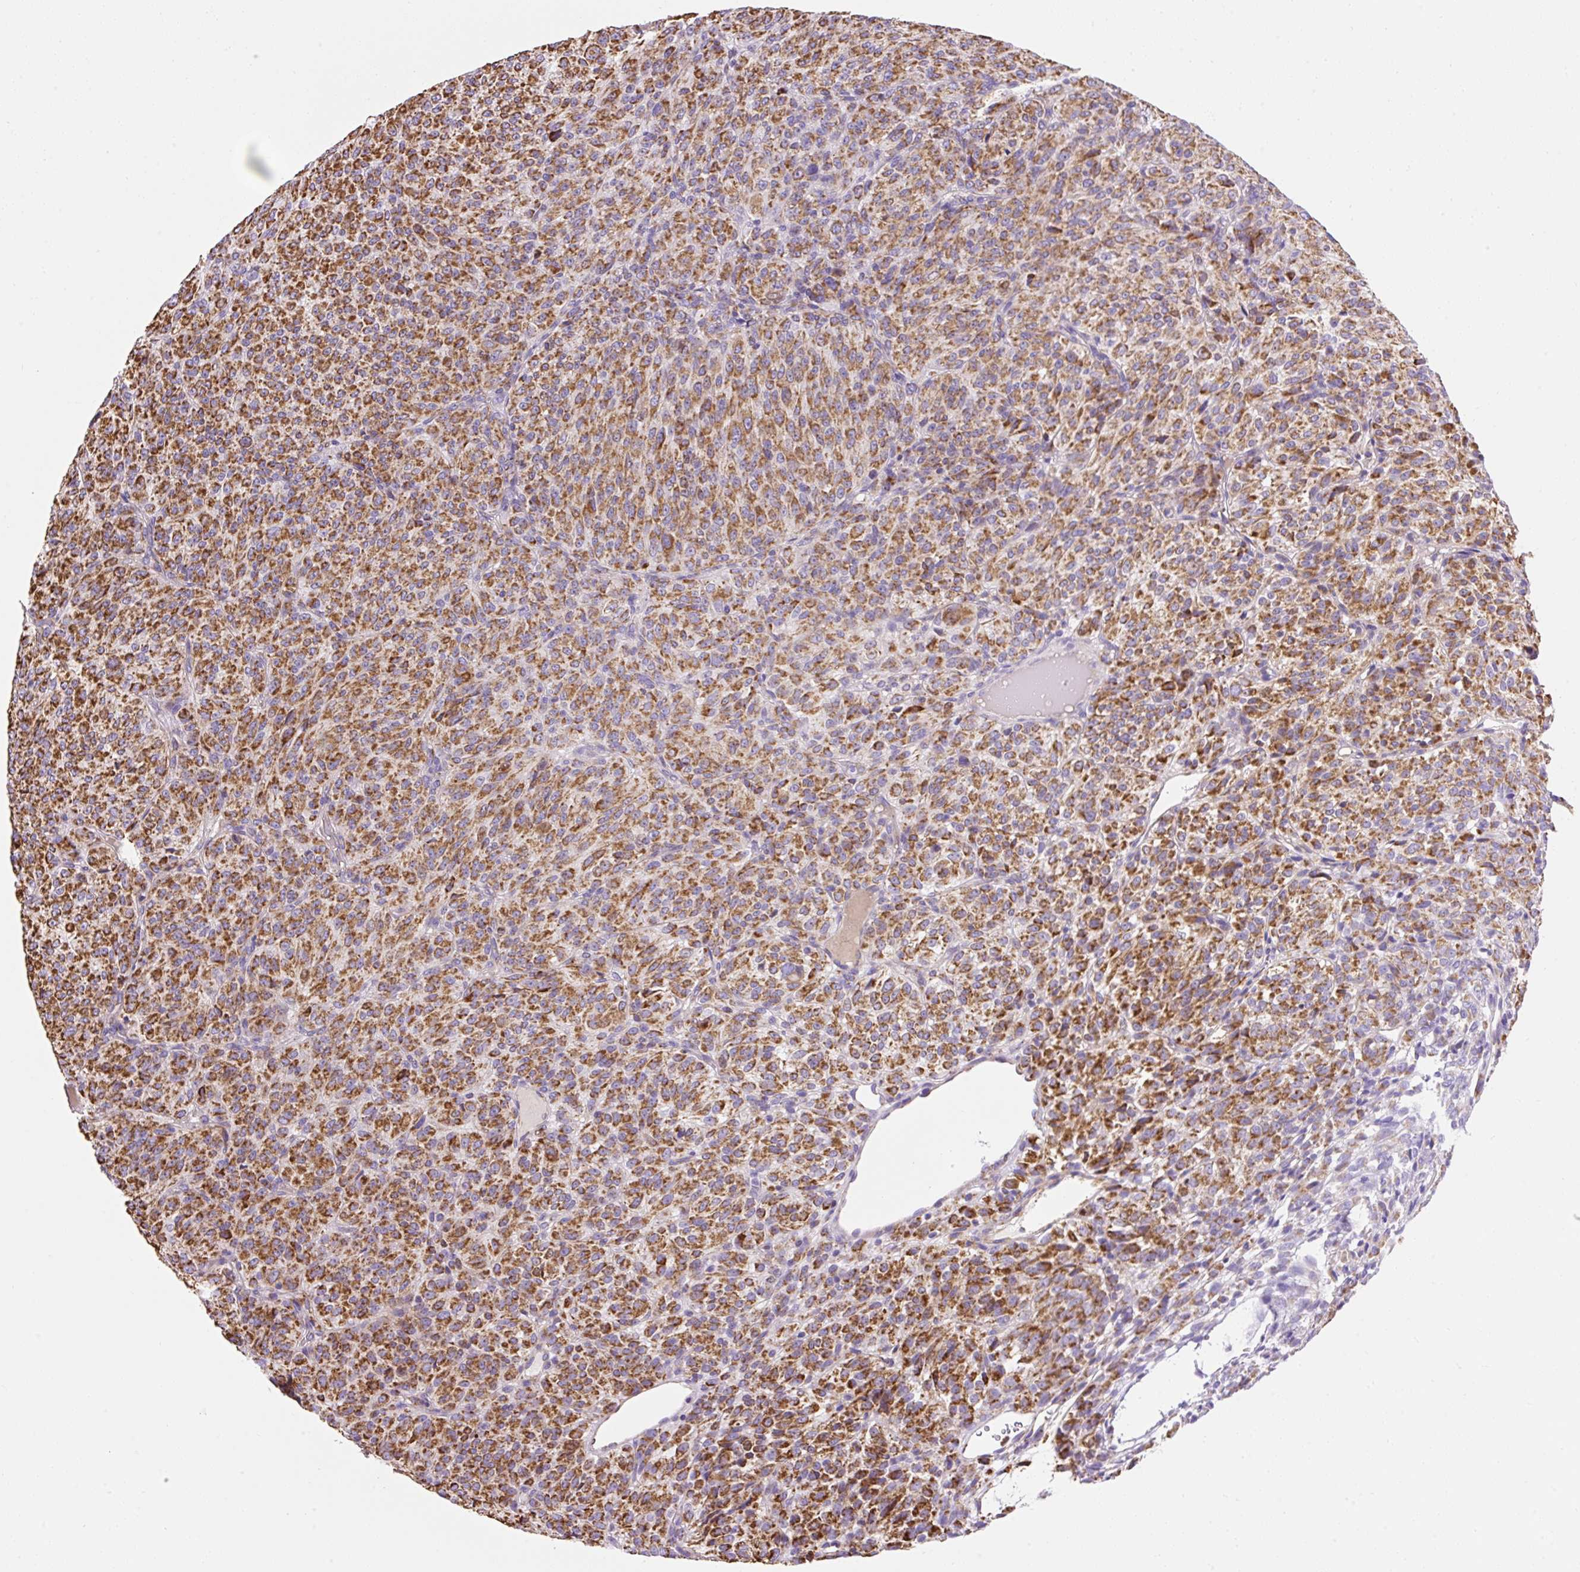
{"staining": {"intensity": "strong", "quantity": ">75%", "location": "cytoplasmic/membranous"}, "tissue": "melanoma", "cell_type": "Tumor cells", "image_type": "cancer", "snomed": [{"axis": "morphology", "description": "Malignant melanoma, Metastatic site"}, {"axis": "topography", "description": "Brain"}], "caption": "This image exhibits immunohistochemistry staining of human melanoma, with high strong cytoplasmic/membranous expression in approximately >75% of tumor cells.", "gene": "DAAM2", "patient": {"sex": "female", "age": 56}}